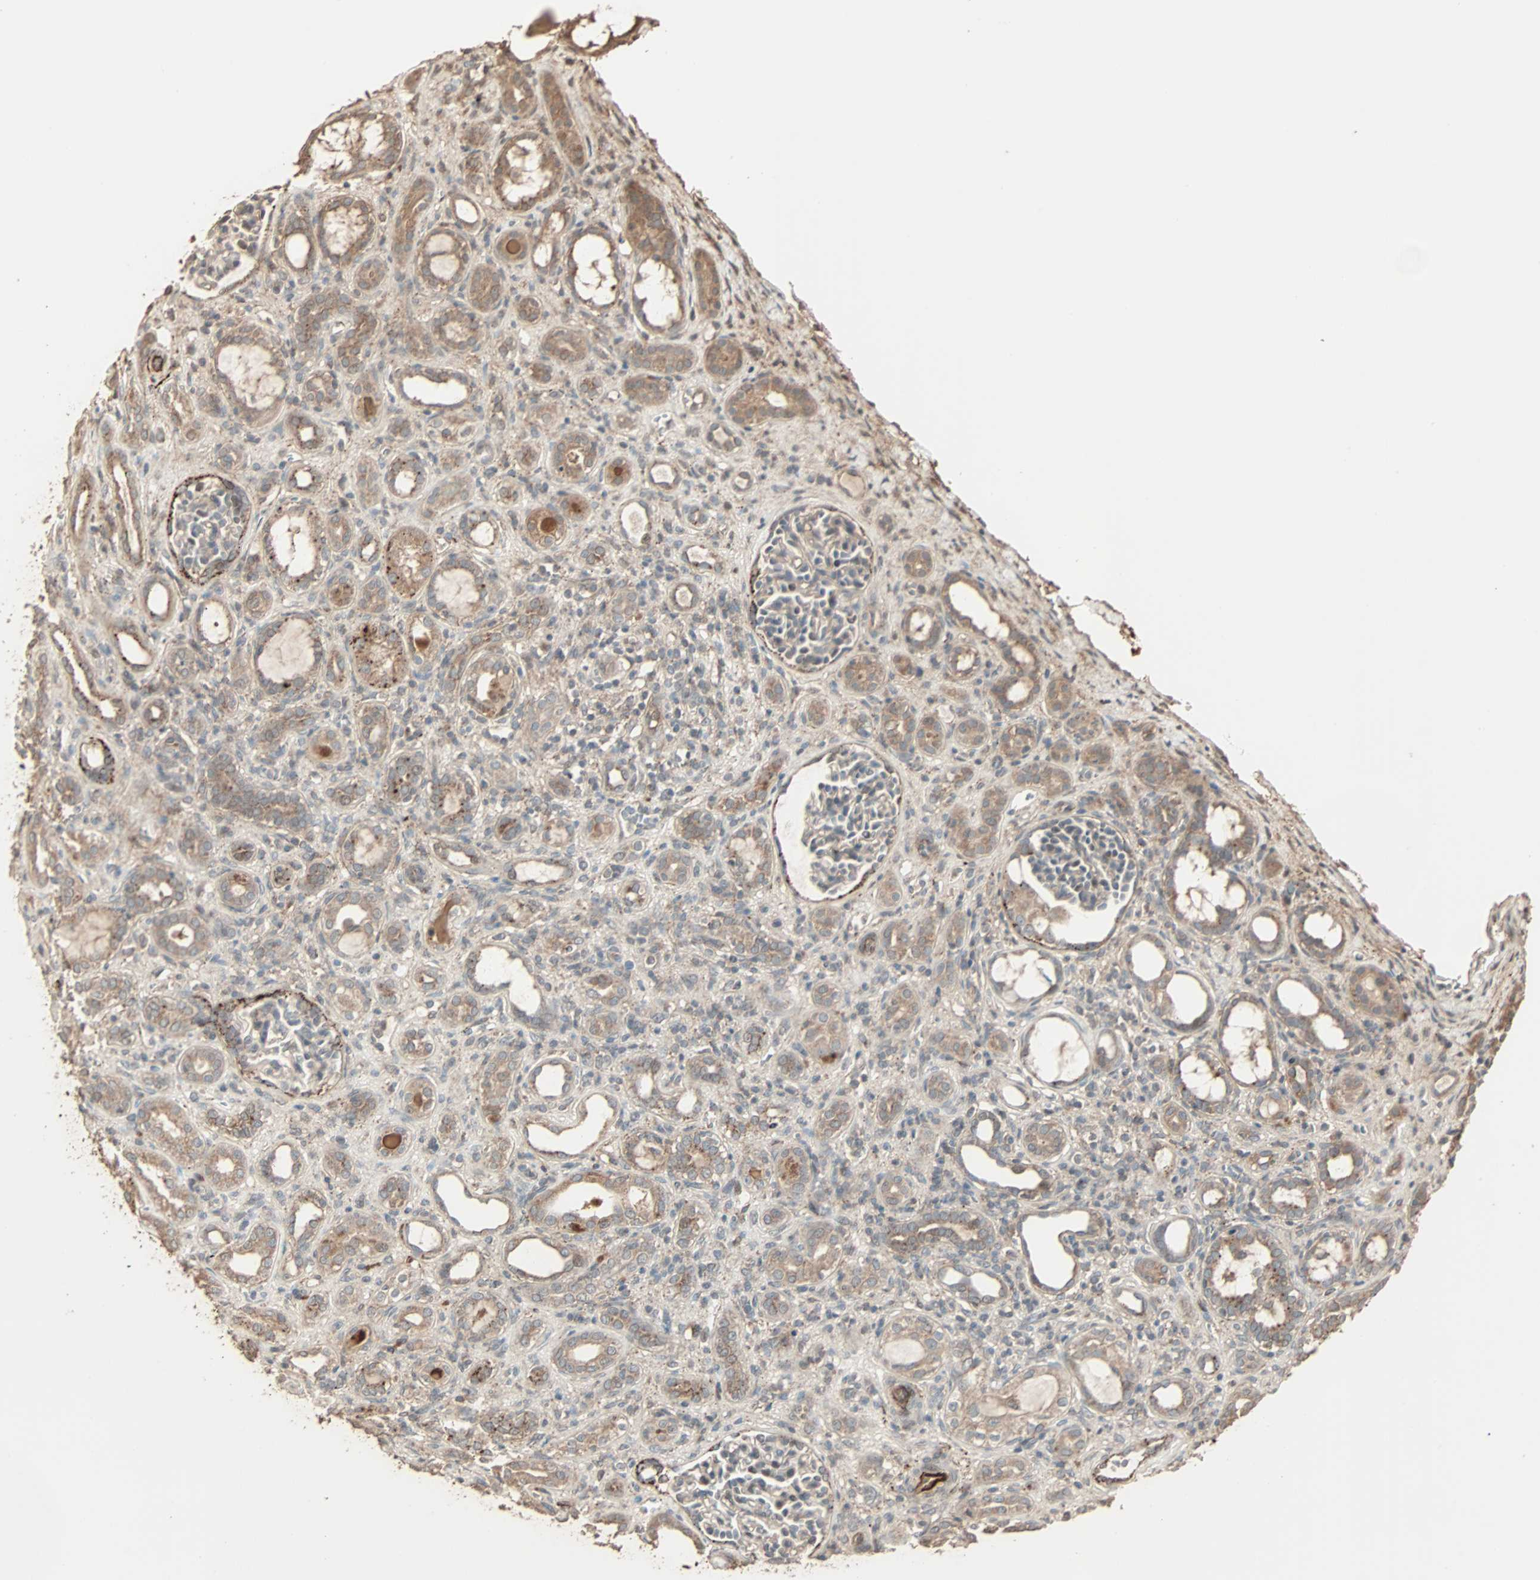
{"staining": {"intensity": "weak", "quantity": "<25%", "location": "cytoplasmic/membranous"}, "tissue": "kidney", "cell_type": "Cells in glomeruli", "image_type": "normal", "snomed": [{"axis": "morphology", "description": "Normal tissue, NOS"}, {"axis": "topography", "description": "Kidney"}], "caption": "This is an immunohistochemistry (IHC) histopathology image of benign human kidney. There is no expression in cells in glomeruli.", "gene": "CALCRL", "patient": {"sex": "male", "age": 7}}